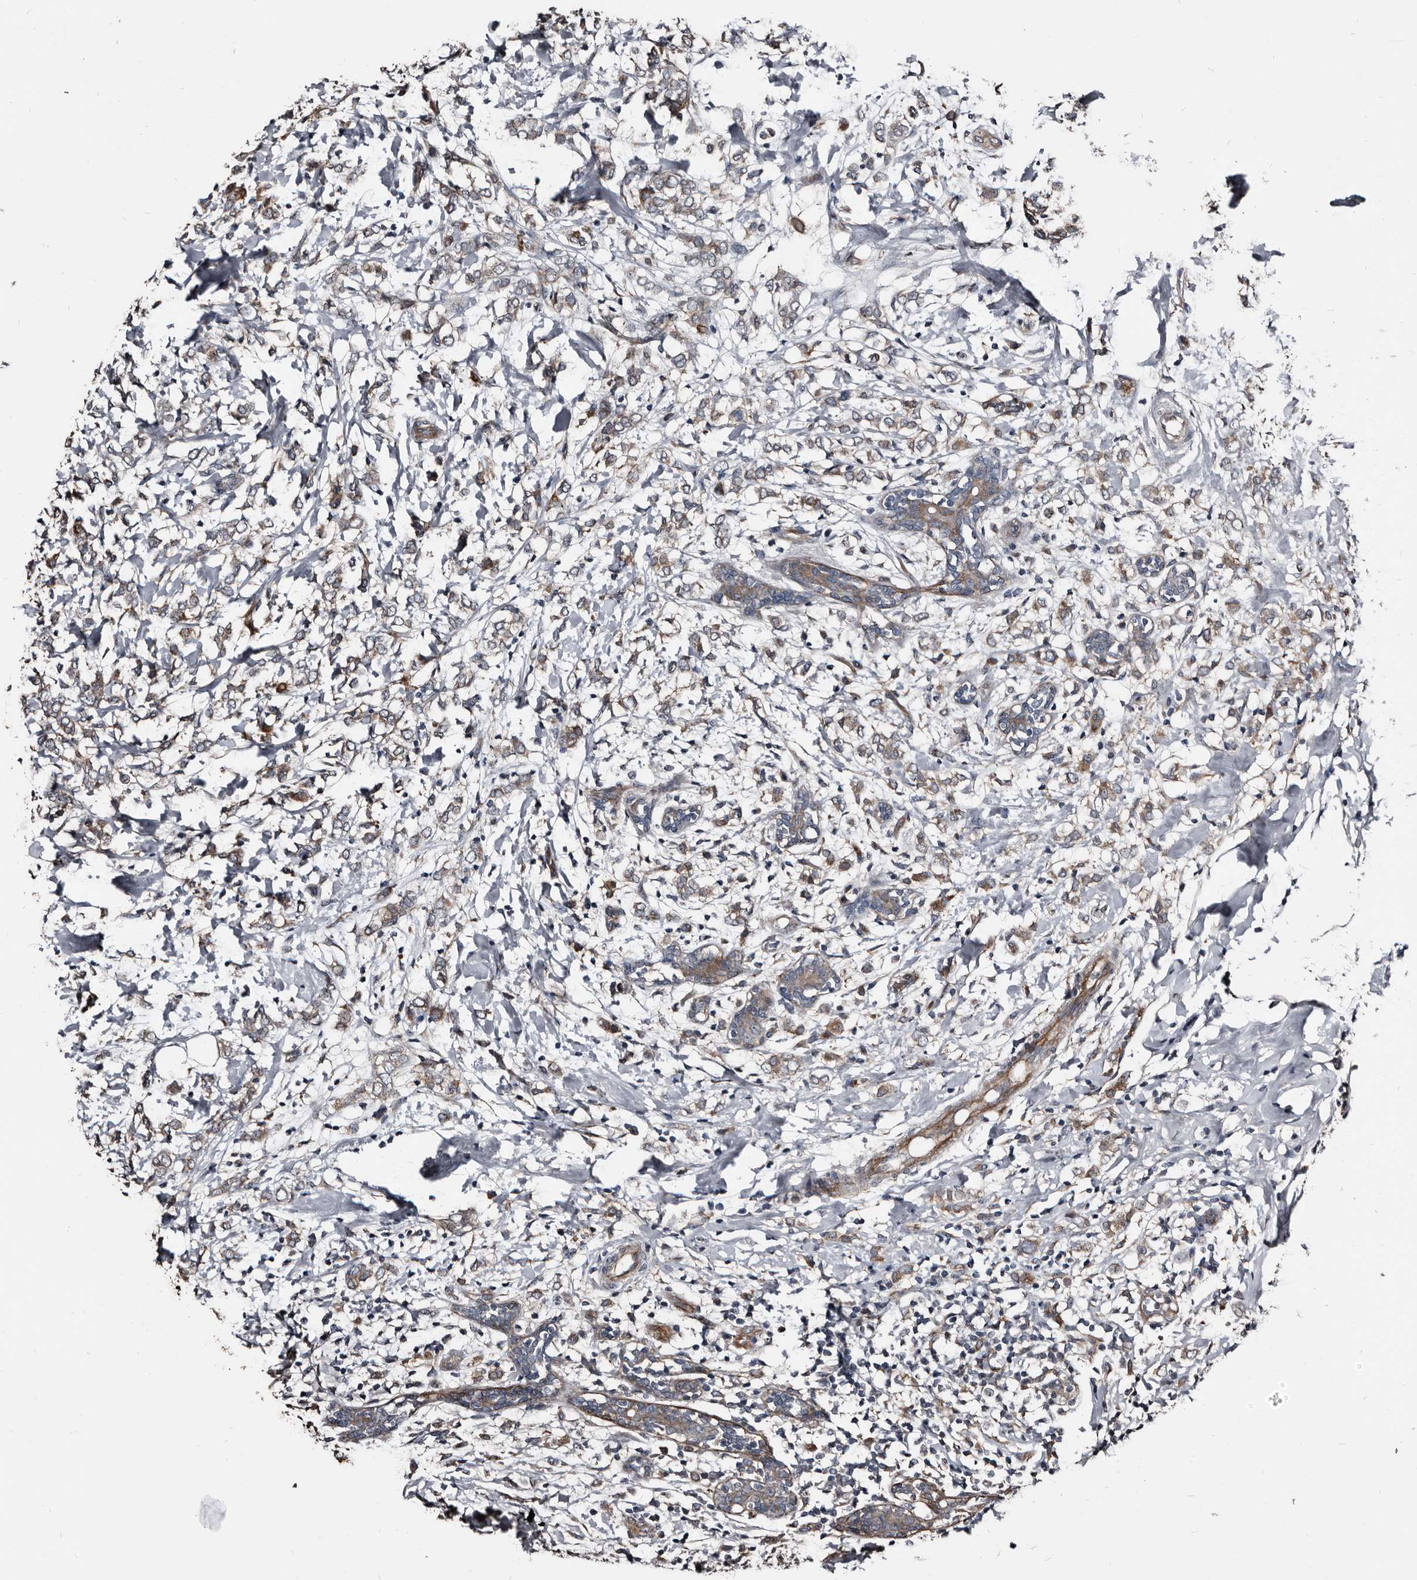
{"staining": {"intensity": "weak", "quantity": "25%-75%", "location": "cytoplasmic/membranous"}, "tissue": "breast cancer", "cell_type": "Tumor cells", "image_type": "cancer", "snomed": [{"axis": "morphology", "description": "Normal tissue, NOS"}, {"axis": "morphology", "description": "Lobular carcinoma"}, {"axis": "topography", "description": "Breast"}], "caption": "A photomicrograph of breast lobular carcinoma stained for a protein exhibits weak cytoplasmic/membranous brown staining in tumor cells.", "gene": "DHPS", "patient": {"sex": "female", "age": 47}}